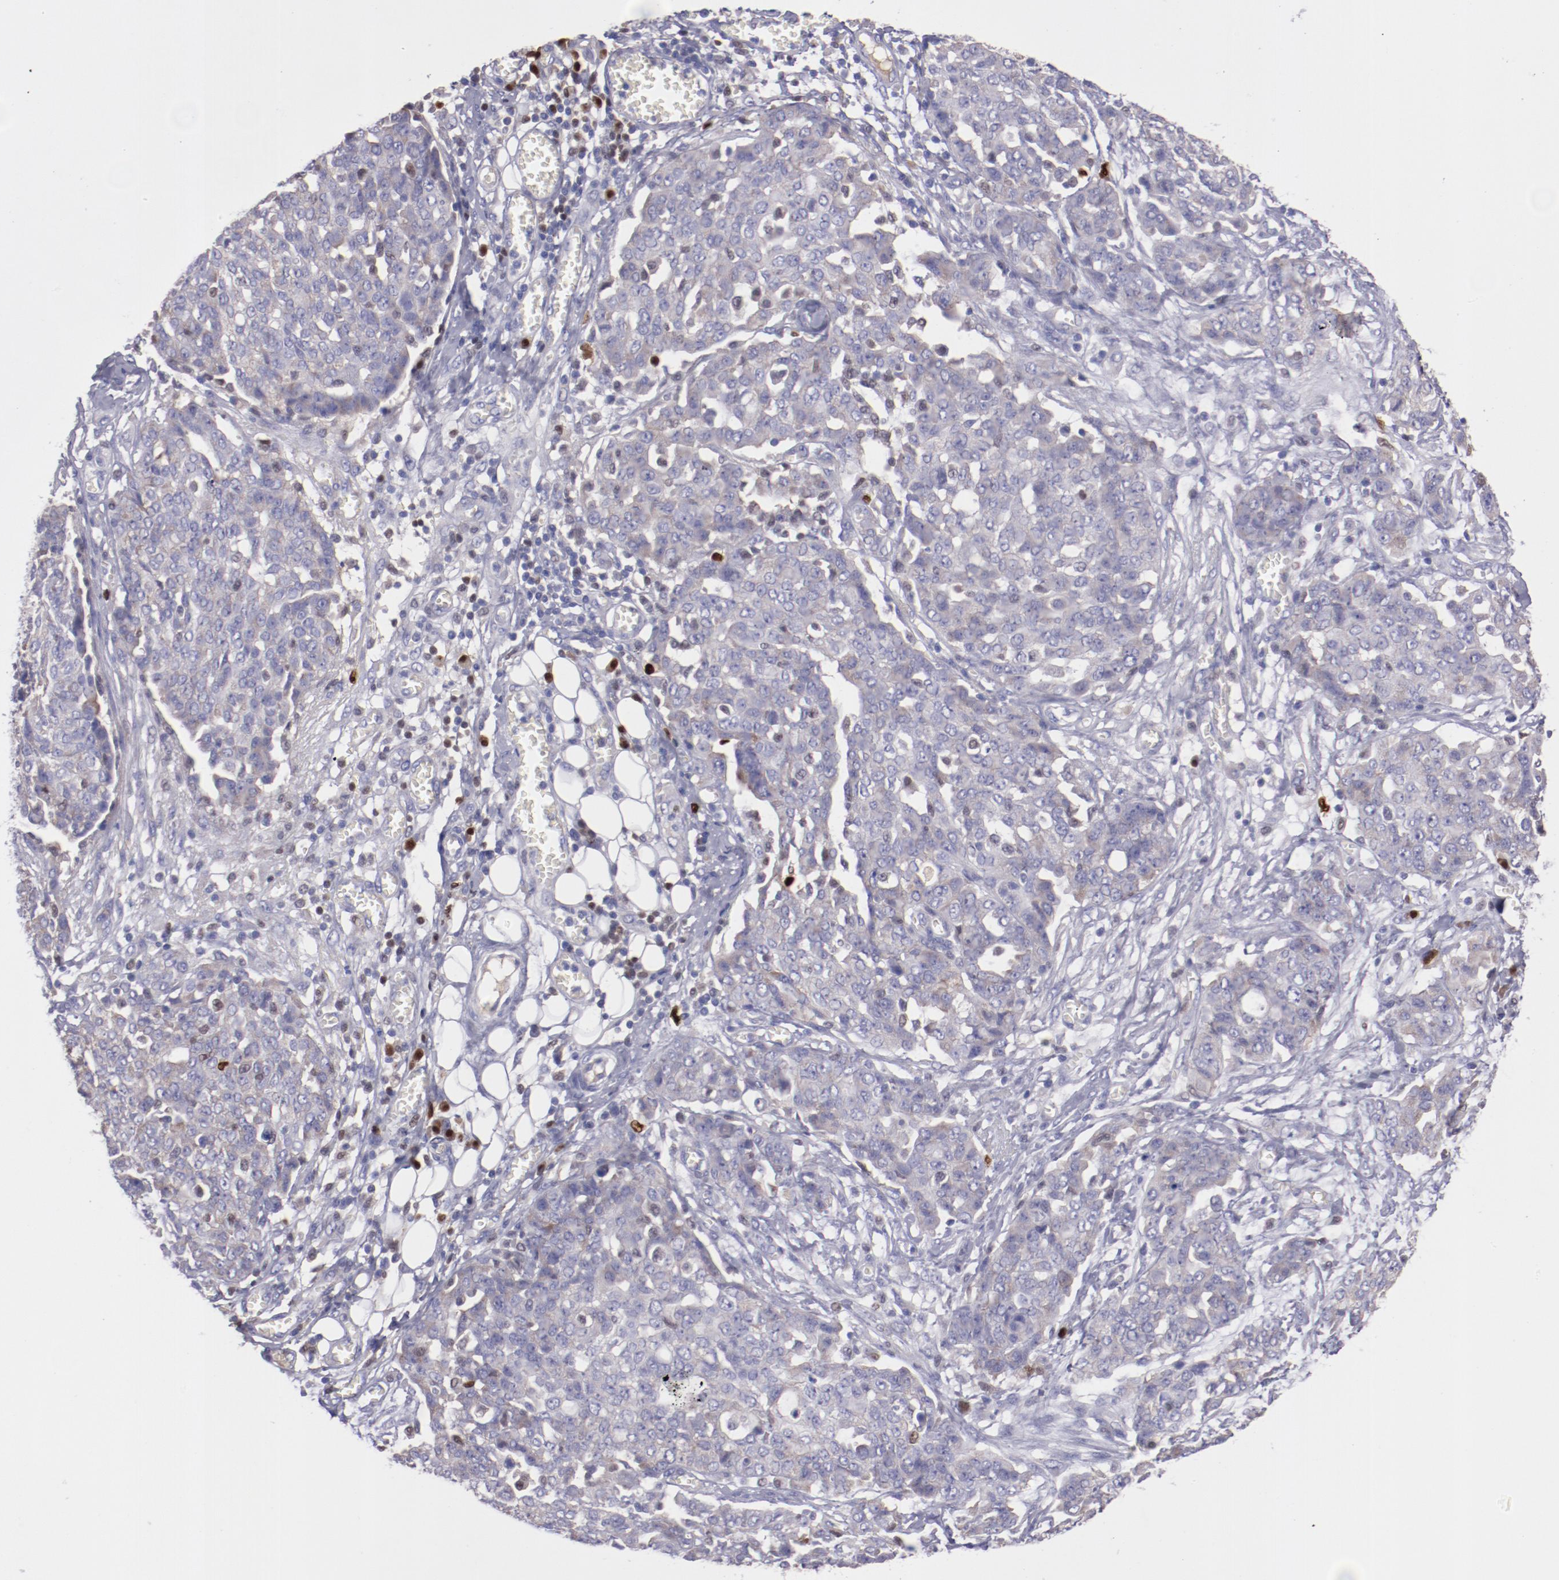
{"staining": {"intensity": "negative", "quantity": "none", "location": "none"}, "tissue": "ovarian cancer", "cell_type": "Tumor cells", "image_type": "cancer", "snomed": [{"axis": "morphology", "description": "Cystadenocarcinoma, serous, NOS"}, {"axis": "topography", "description": "Soft tissue"}, {"axis": "topography", "description": "Ovary"}], "caption": "A high-resolution histopathology image shows immunohistochemistry staining of ovarian cancer (serous cystadenocarcinoma), which displays no significant expression in tumor cells.", "gene": "IRF8", "patient": {"sex": "female", "age": 57}}